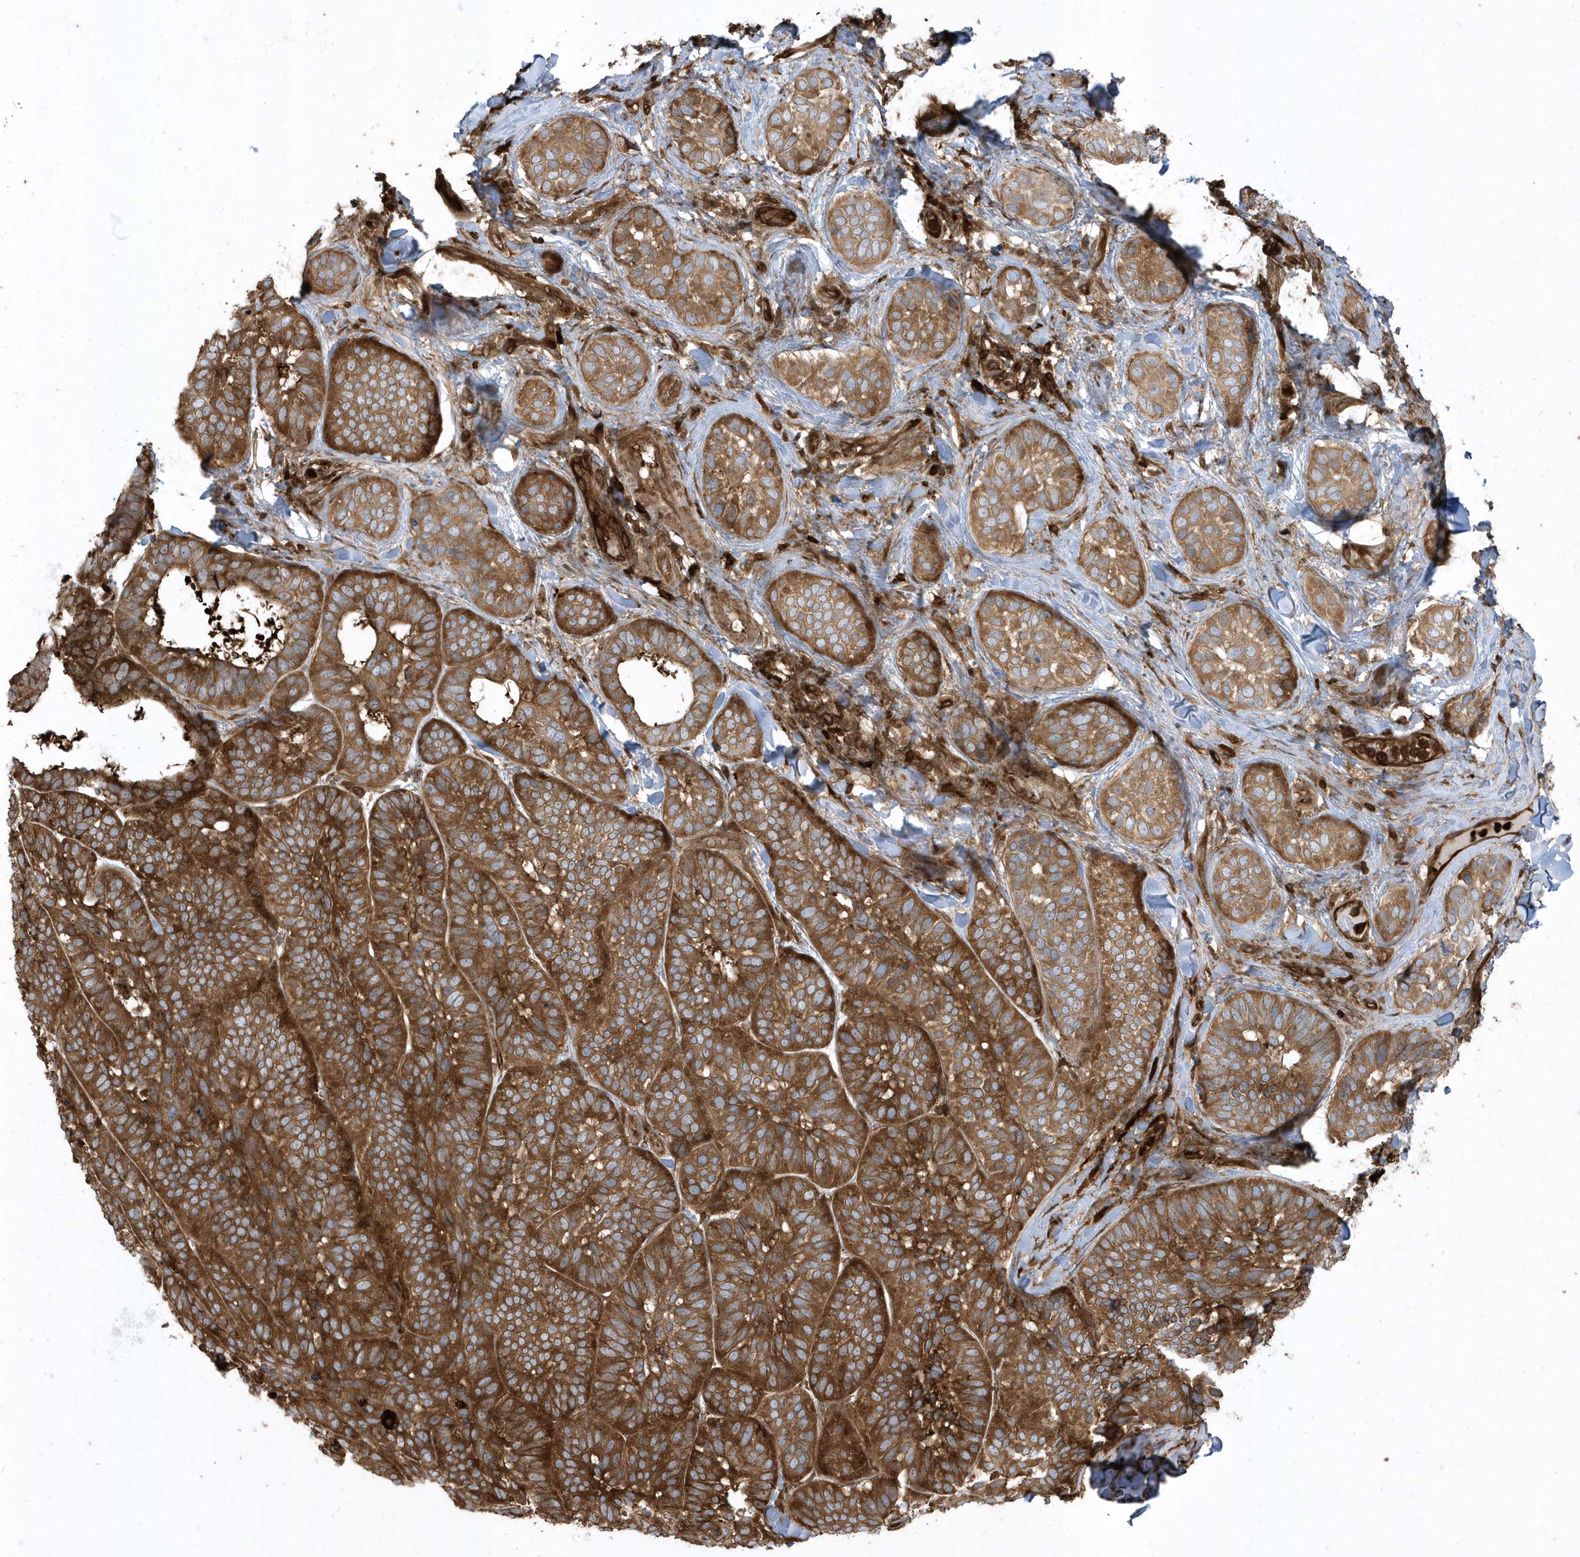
{"staining": {"intensity": "moderate", "quantity": ">75%", "location": "cytoplasmic/membranous"}, "tissue": "skin cancer", "cell_type": "Tumor cells", "image_type": "cancer", "snomed": [{"axis": "morphology", "description": "Basal cell carcinoma"}, {"axis": "topography", "description": "Skin"}], "caption": "A high-resolution photomicrograph shows IHC staining of skin basal cell carcinoma, which shows moderate cytoplasmic/membranous staining in about >75% of tumor cells.", "gene": "CLCN6", "patient": {"sex": "male", "age": 62}}